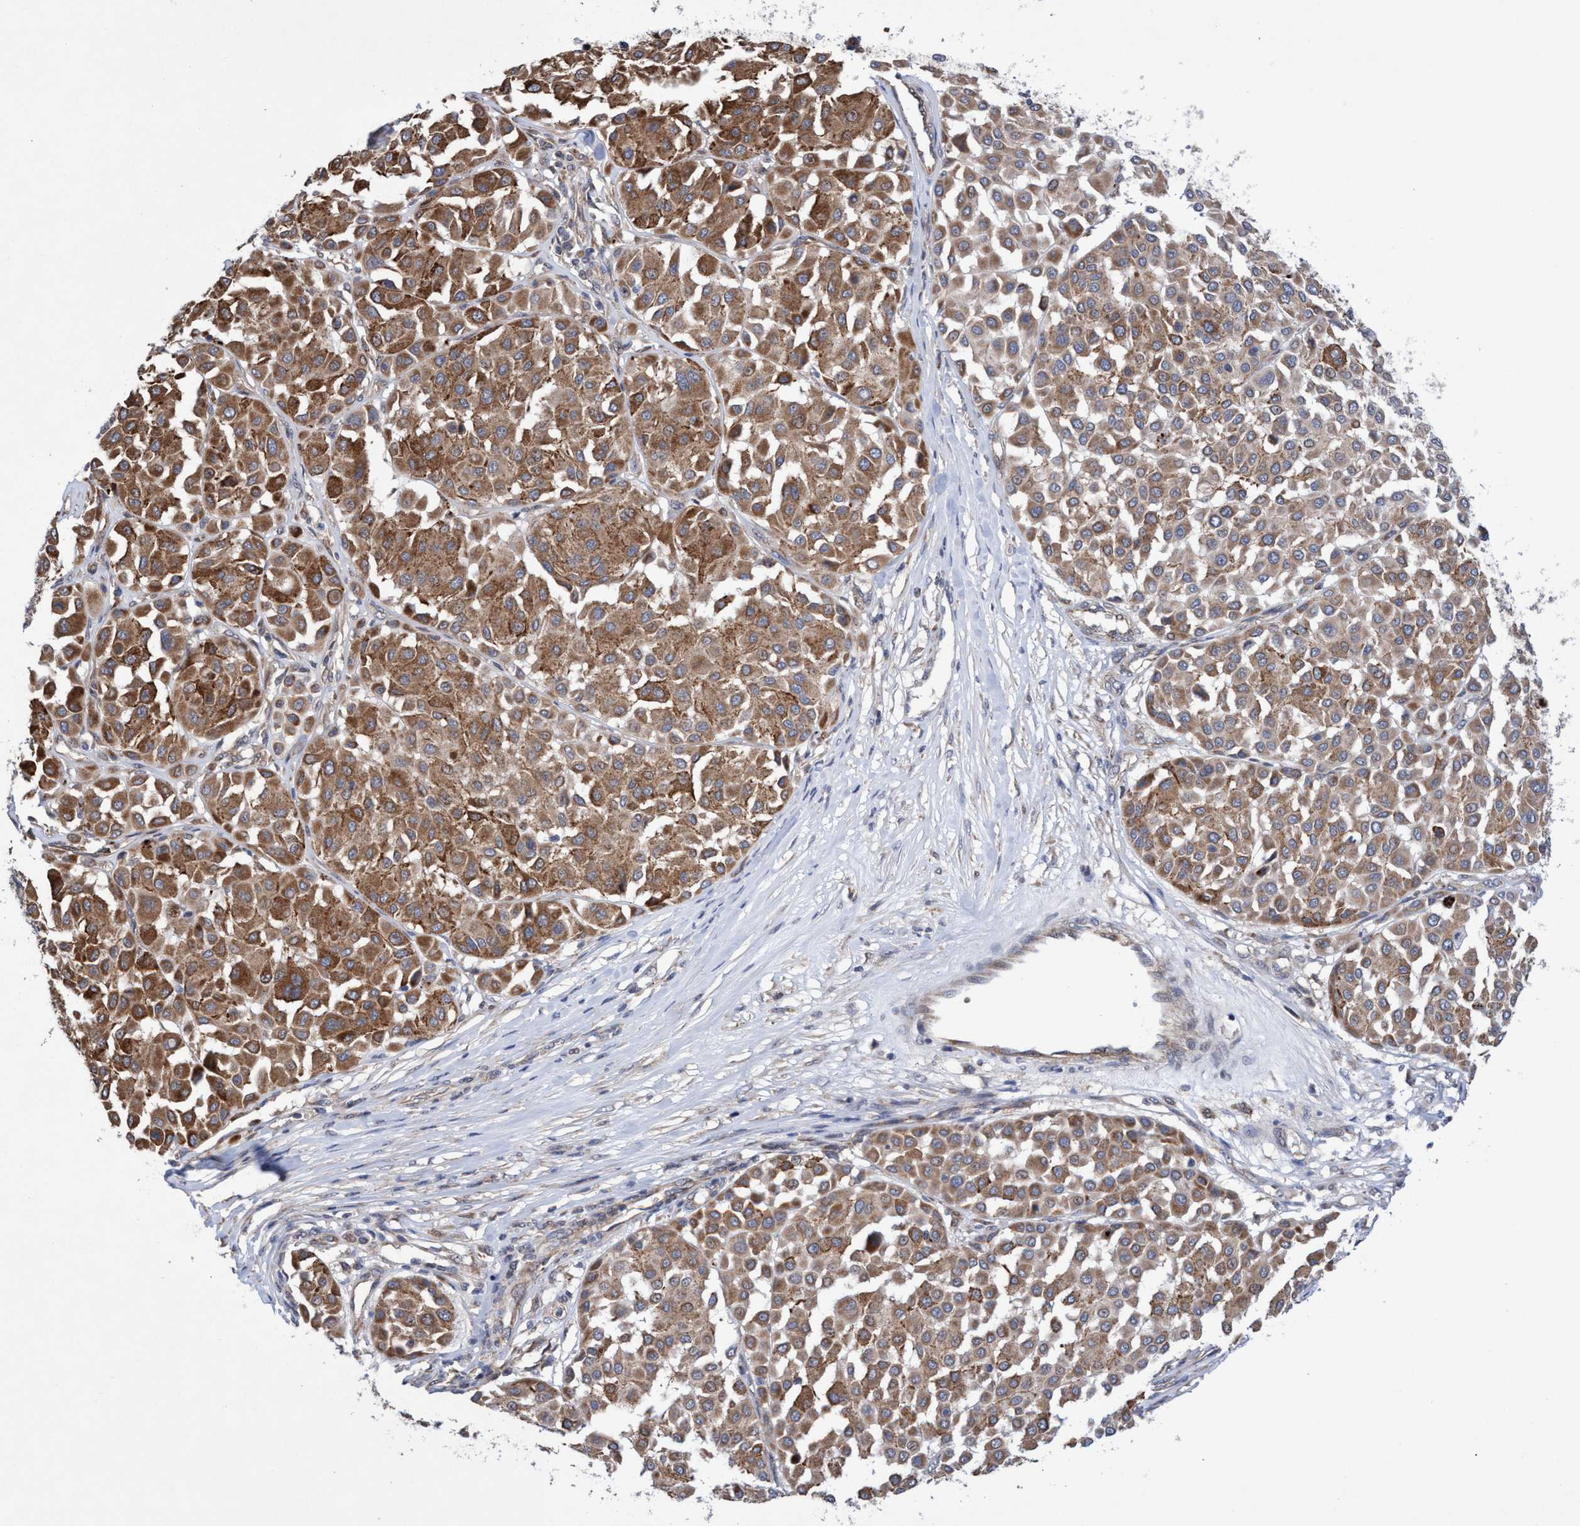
{"staining": {"intensity": "moderate", "quantity": ">75%", "location": "cytoplasmic/membranous"}, "tissue": "melanoma", "cell_type": "Tumor cells", "image_type": "cancer", "snomed": [{"axis": "morphology", "description": "Malignant melanoma, Metastatic site"}, {"axis": "topography", "description": "Soft tissue"}], "caption": "The immunohistochemical stain shows moderate cytoplasmic/membranous positivity in tumor cells of melanoma tissue.", "gene": "P2RY14", "patient": {"sex": "male", "age": 41}}